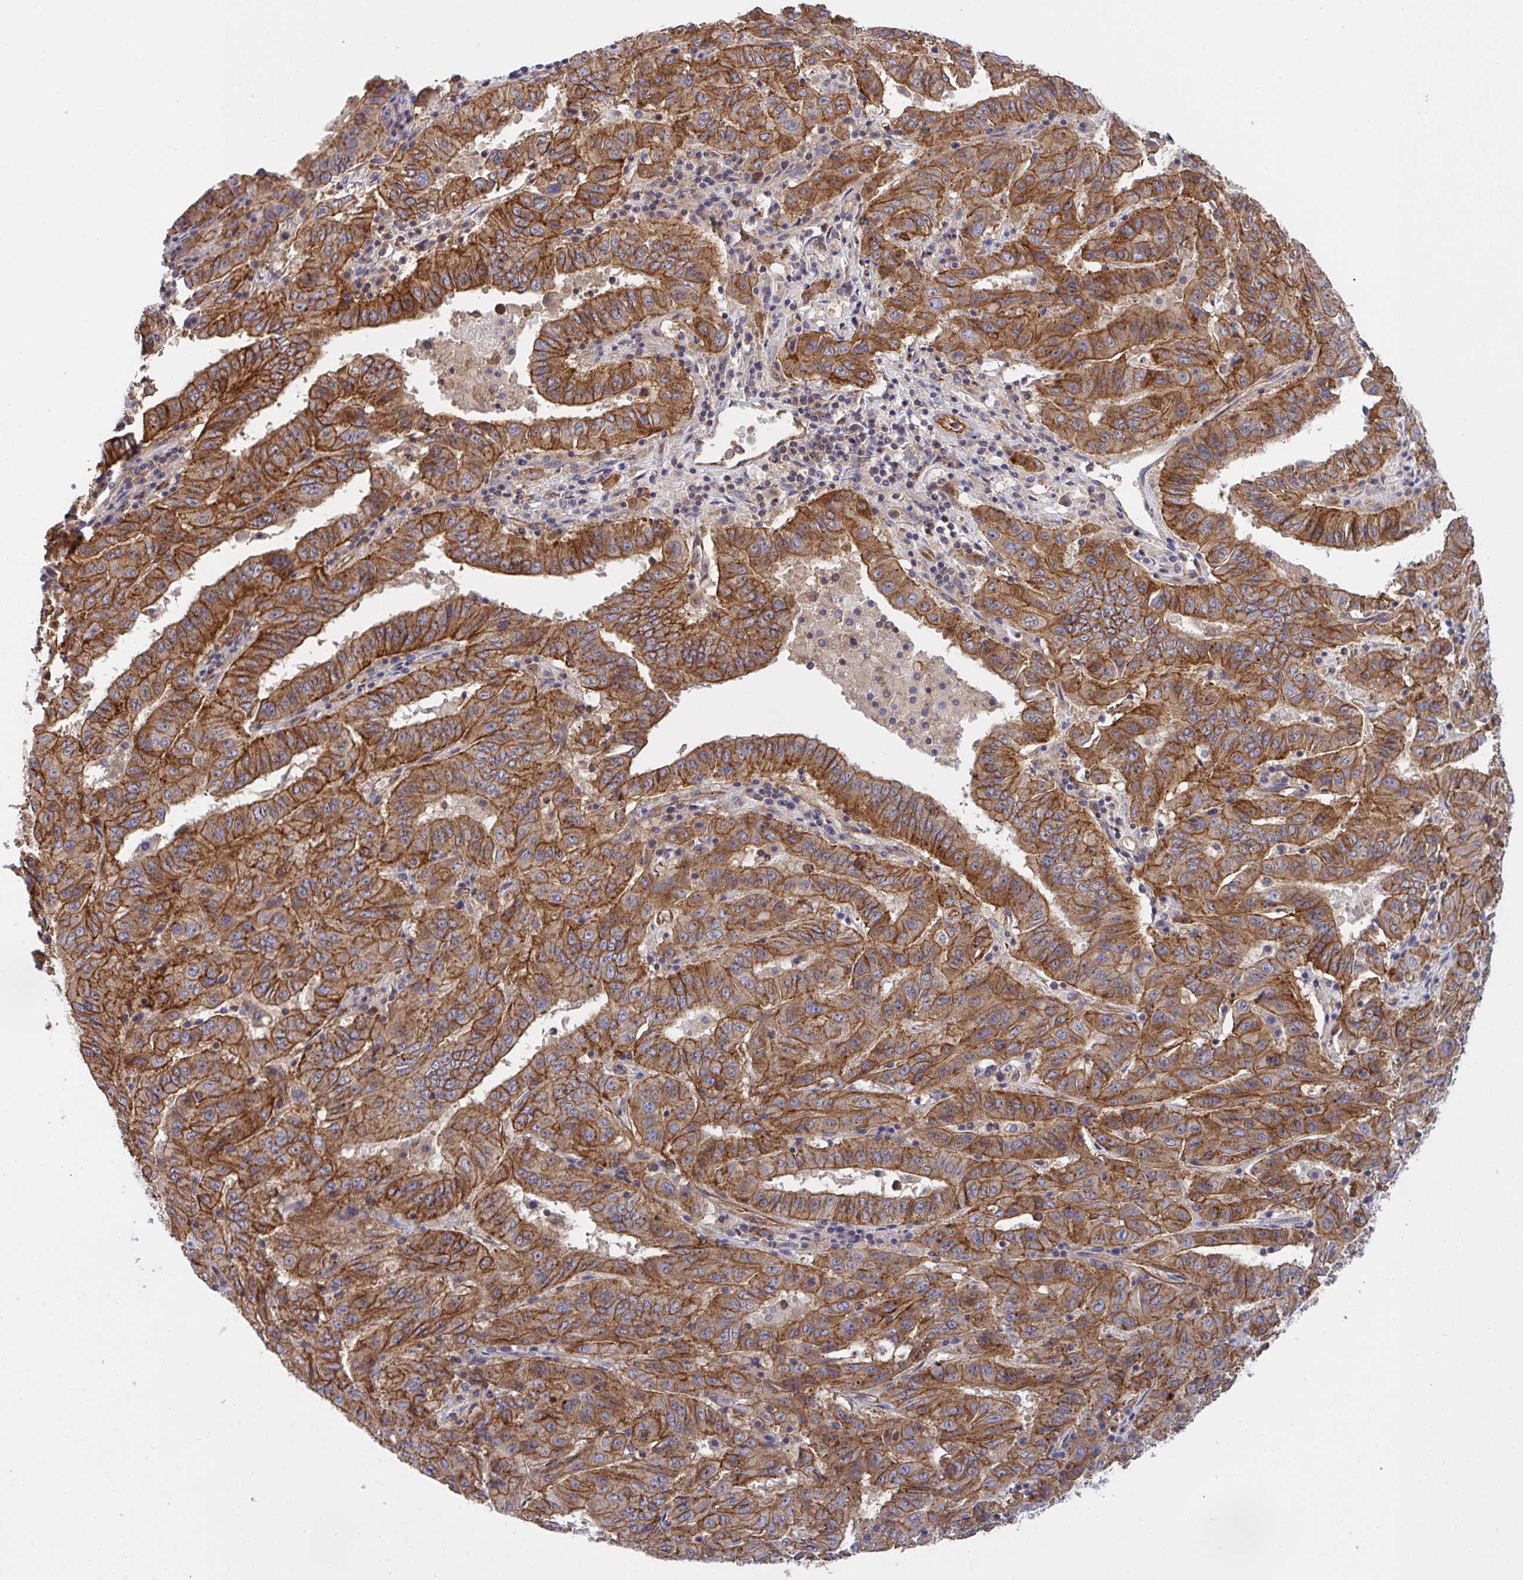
{"staining": {"intensity": "strong", "quantity": ">75%", "location": "cytoplasmic/membranous"}, "tissue": "pancreatic cancer", "cell_type": "Tumor cells", "image_type": "cancer", "snomed": [{"axis": "morphology", "description": "Adenocarcinoma, NOS"}, {"axis": "topography", "description": "Pancreas"}], "caption": "Immunohistochemical staining of human pancreatic adenocarcinoma demonstrates strong cytoplasmic/membranous protein expression in about >75% of tumor cells.", "gene": "C4orf36", "patient": {"sex": "male", "age": 63}}